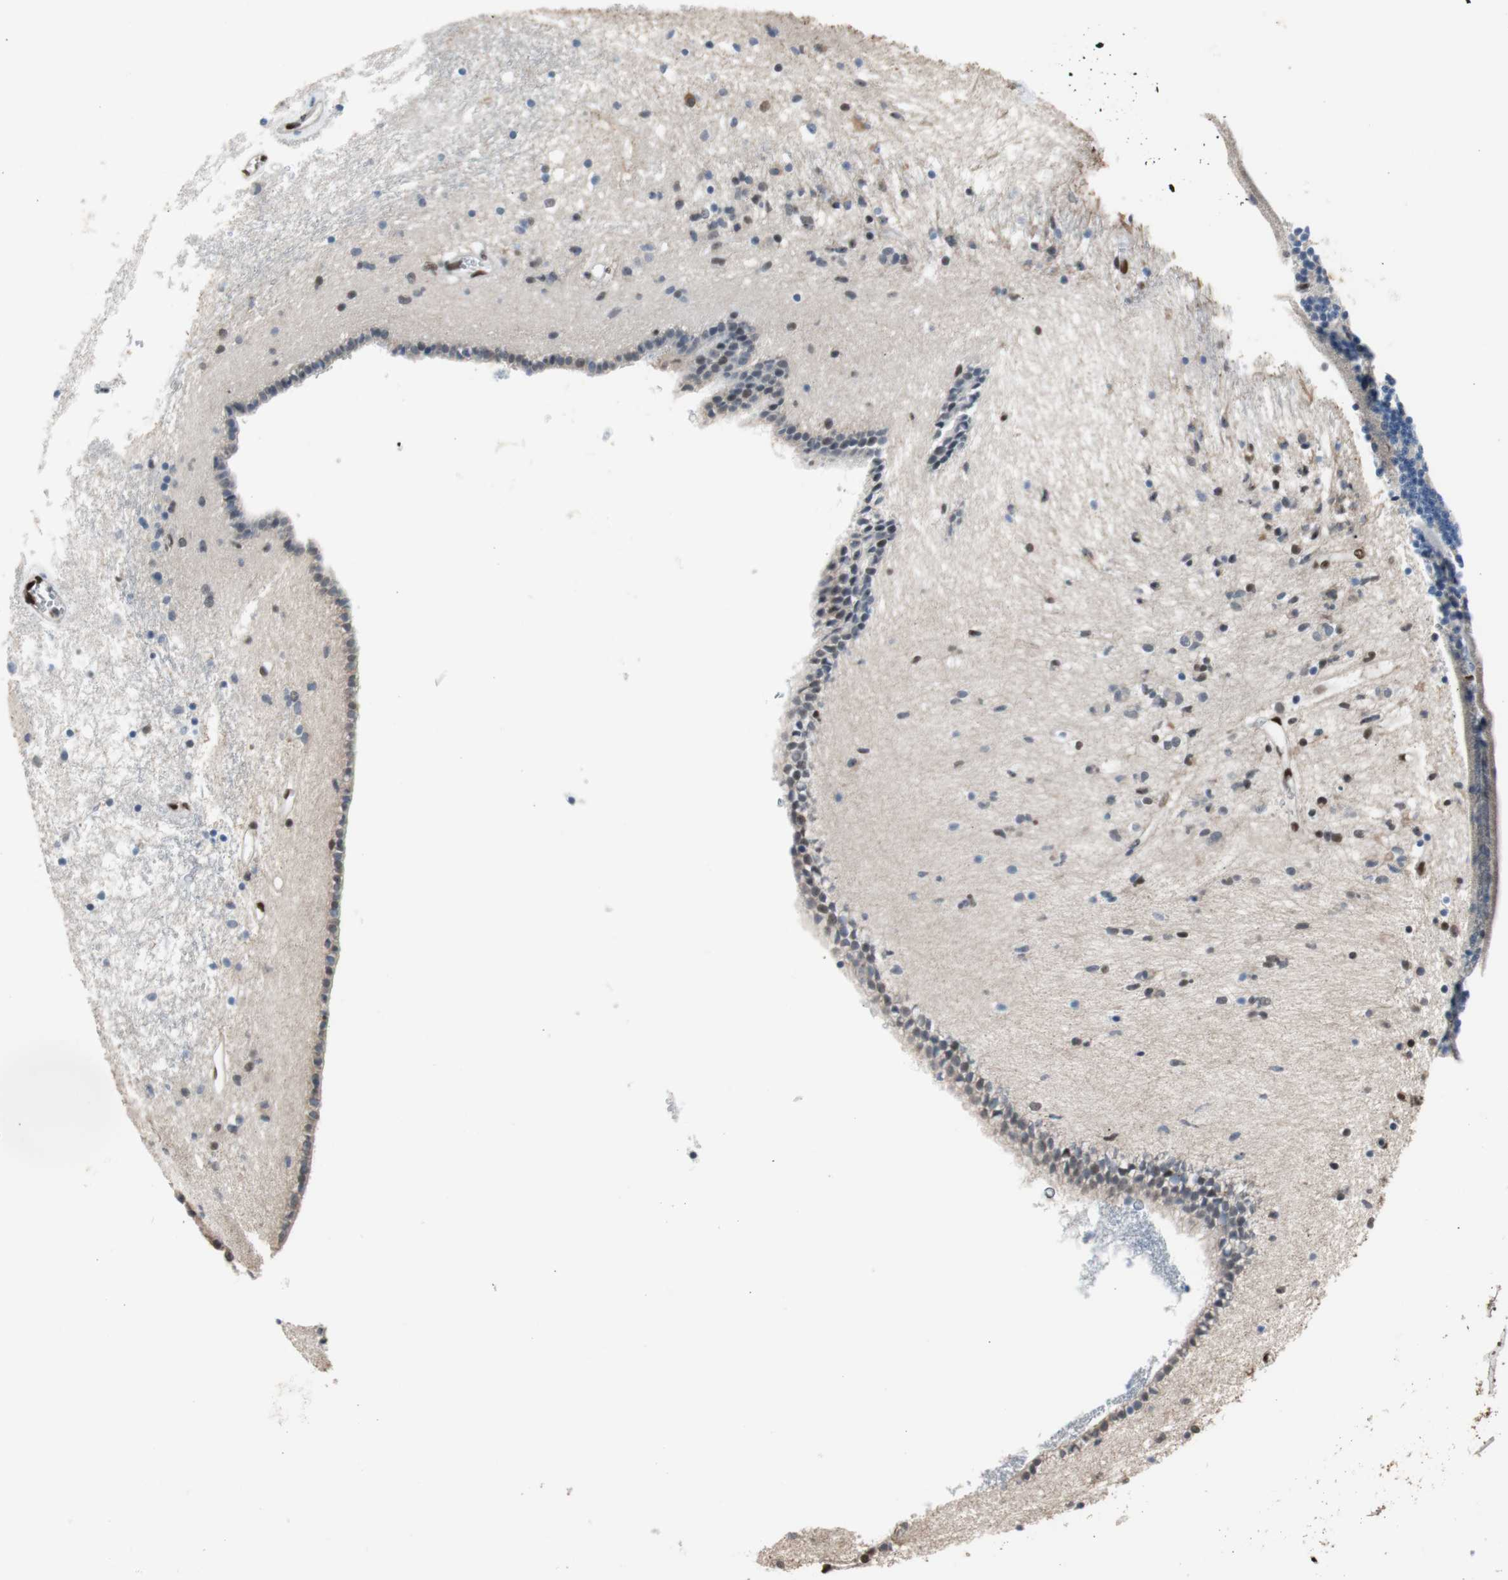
{"staining": {"intensity": "weak", "quantity": "<25%", "location": "nuclear"}, "tissue": "caudate", "cell_type": "Glial cells", "image_type": "normal", "snomed": [{"axis": "morphology", "description": "Normal tissue, NOS"}, {"axis": "topography", "description": "Lateral ventricle wall"}], "caption": "Glial cells are negative for brown protein staining in benign caudate. The staining is performed using DAB (3,3'-diaminobenzidine) brown chromogen with nuclei counter-stained in using hematoxylin.", "gene": "PML", "patient": {"sex": "male", "age": 45}}